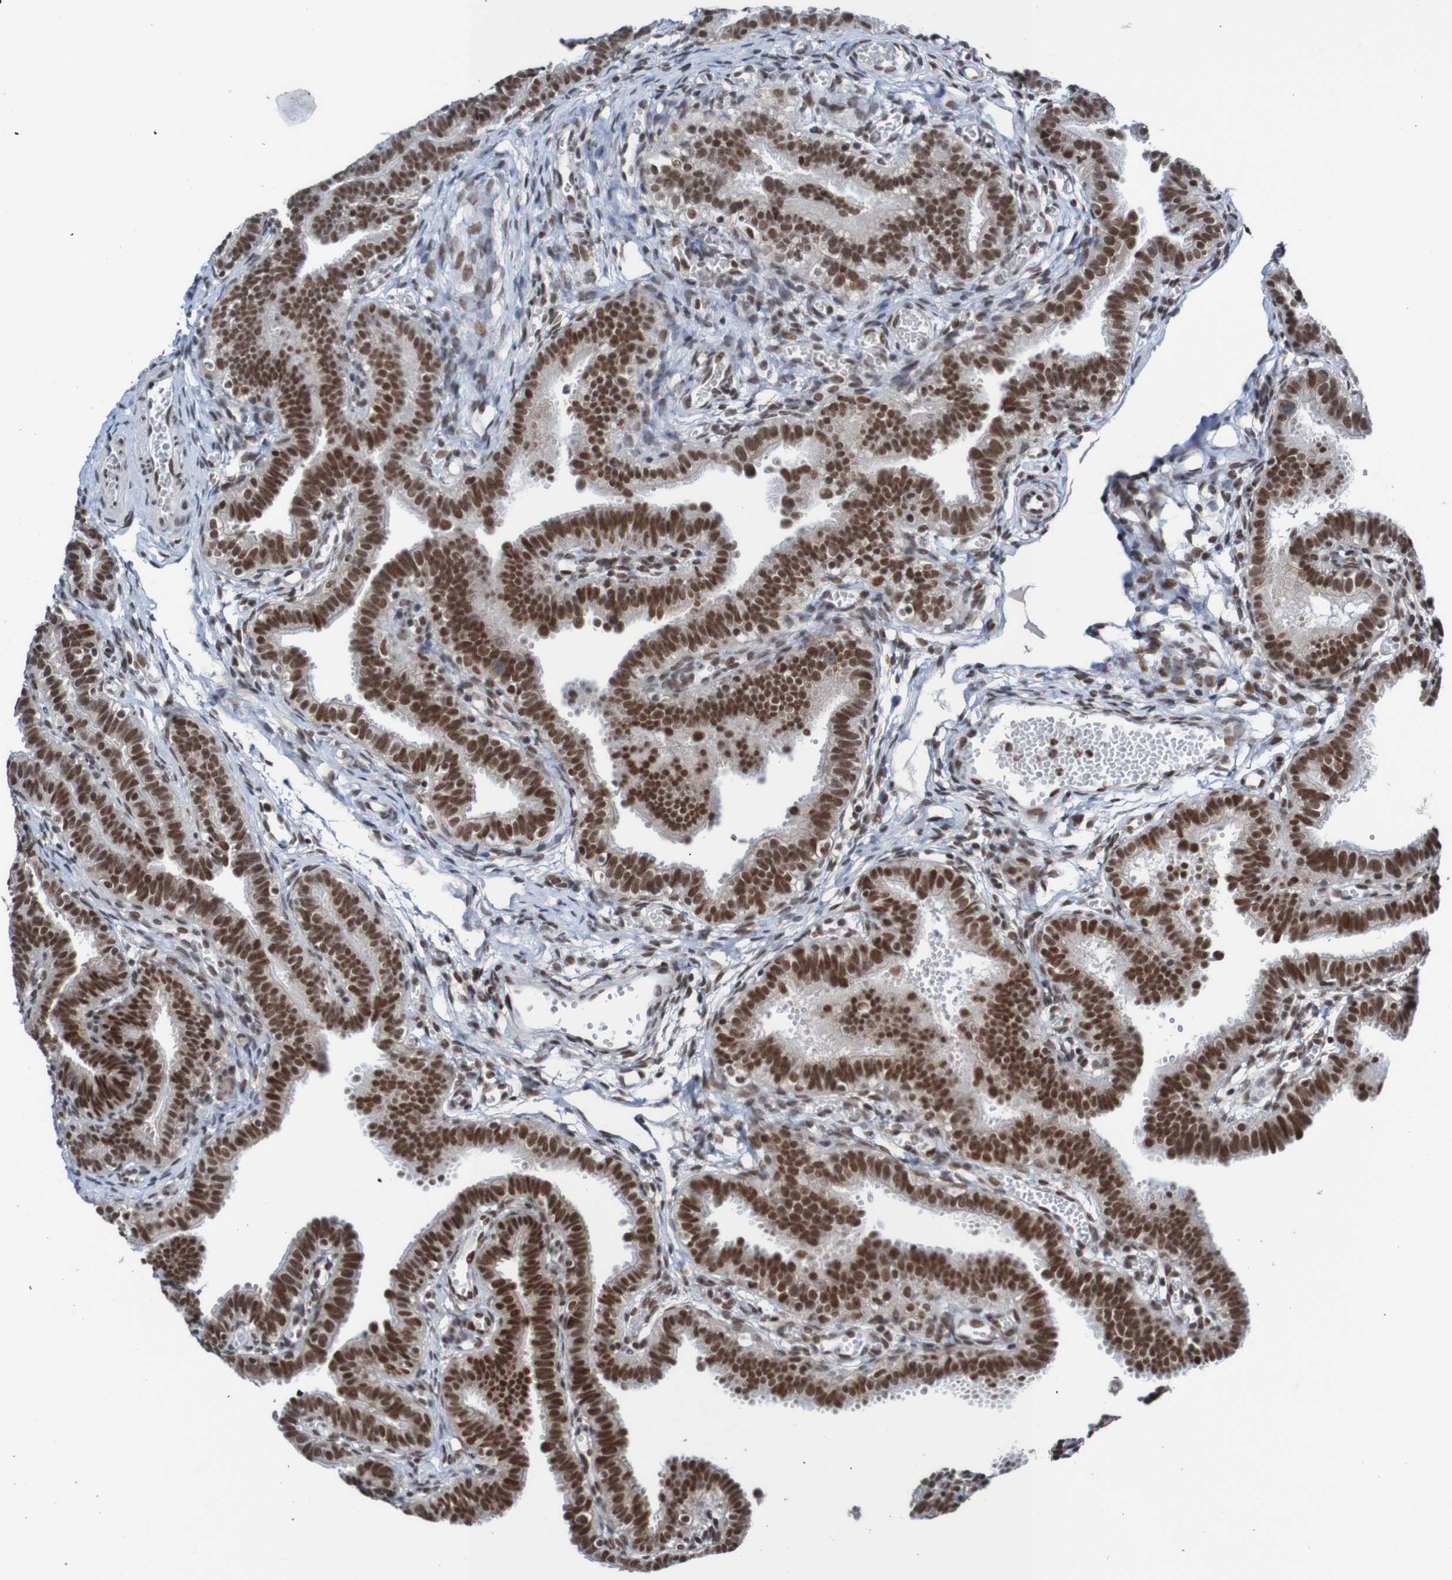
{"staining": {"intensity": "strong", "quantity": ">75%", "location": "nuclear"}, "tissue": "fallopian tube", "cell_type": "Glandular cells", "image_type": "normal", "snomed": [{"axis": "morphology", "description": "Normal tissue, NOS"}, {"axis": "topography", "description": "Fallopian tube"}, {"axis": "topography", "description": "Placenta"}], "caption": "Immunohistochemistry (IHC) histopathology image of benign fallopian tube: human fallopian tube stained using immunohistochemistry reveals high levels of strong protein expression localized specifically in the nuclear of glandular cells, appearing as a nuclear brown color.", "gene": "CDC5L", "patient": {"sex": "female", "age": 34}}